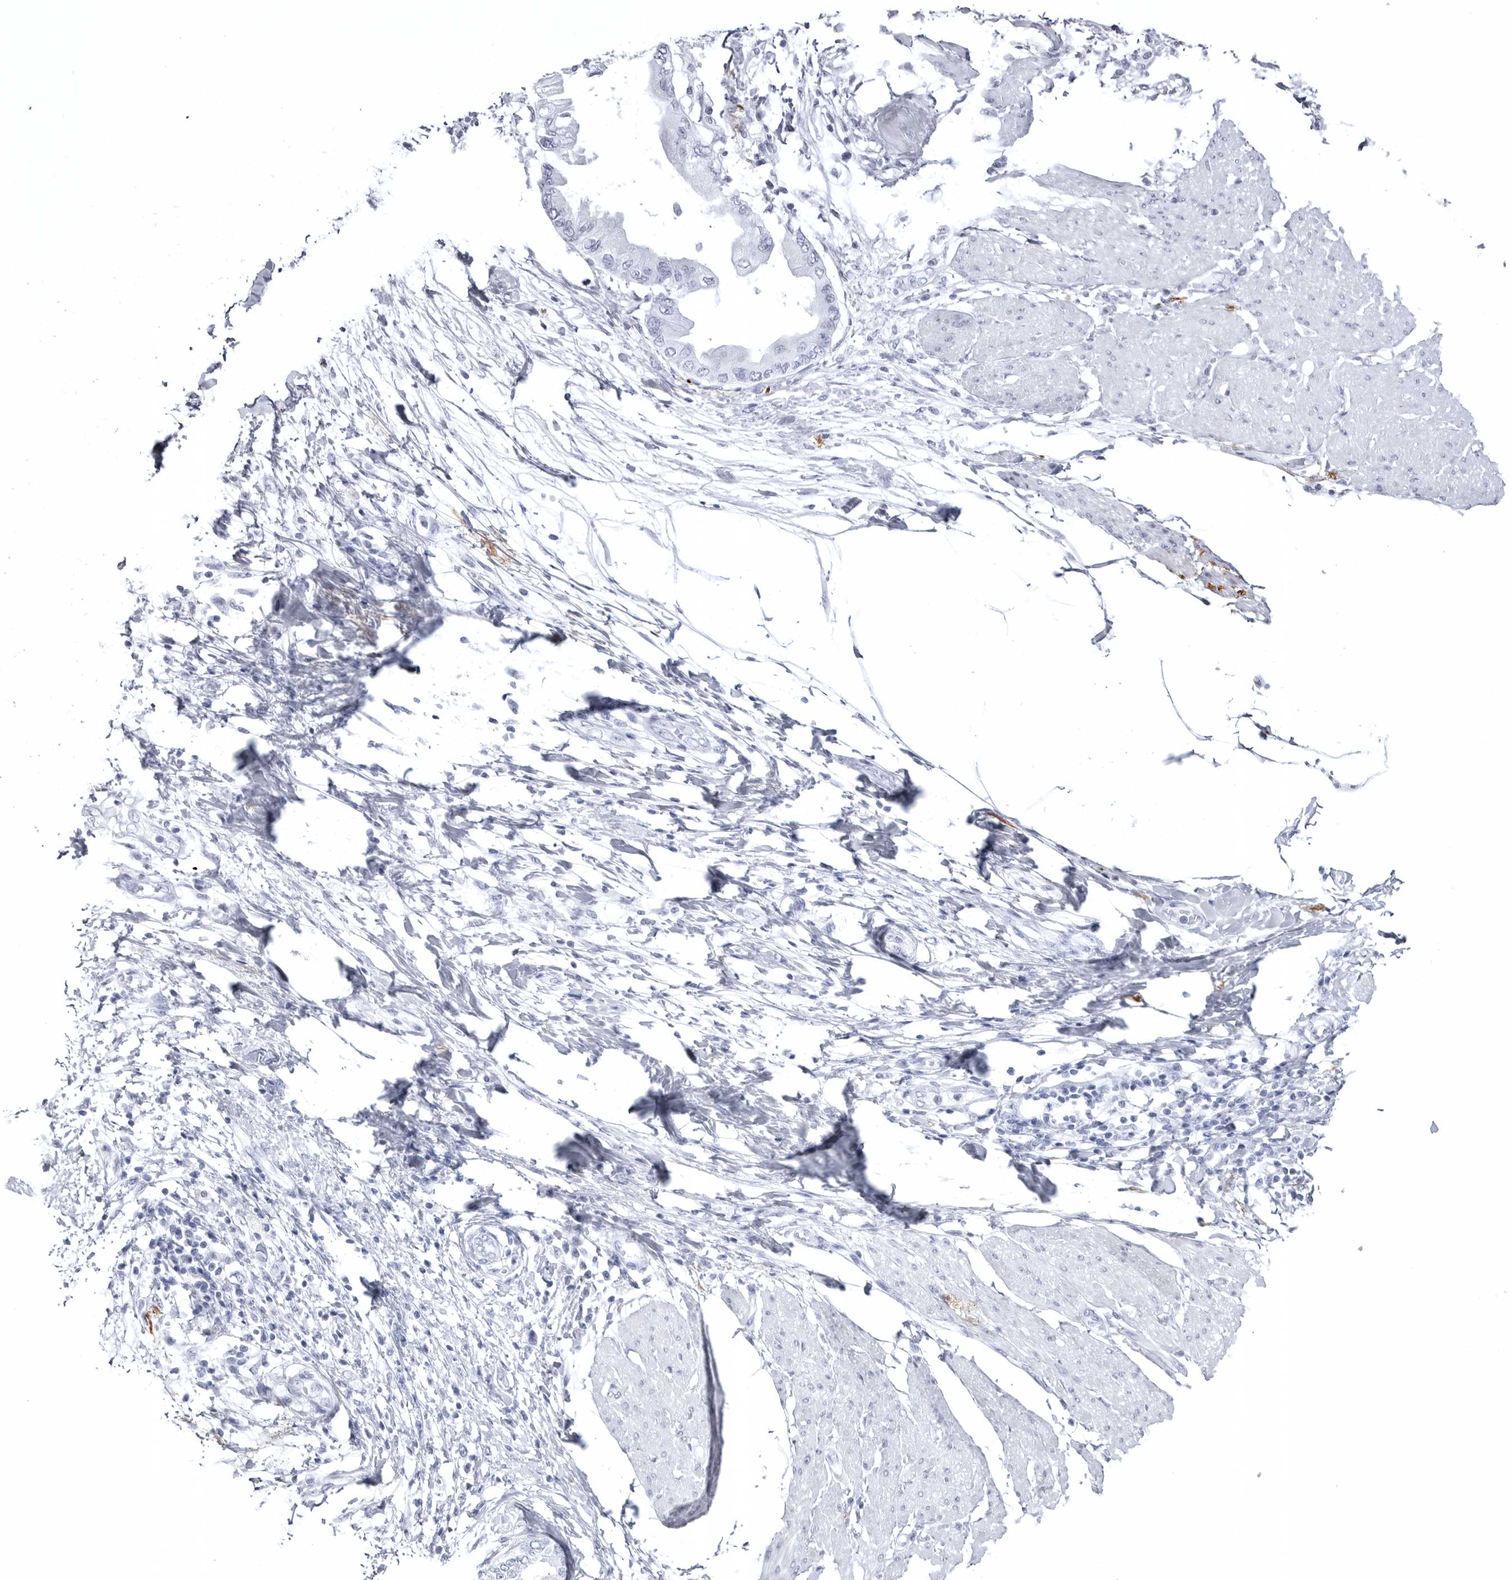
{"staining": {"intensity": "negative", "quantity": "none", "location": "none"}, "tissue": "pancreatic cancer", "cell_type": "Tumor cells", "image_type": "cancer", "snomed": [{"axis": "morphology", "description": "Normal tissue, NOS"}, {"axis": "morphology", "description": "Adenocarcinoma, NOS"}, {"axis": "topography", "description": "Pancreas"}, {"axis": "topography", "description": "Duodenum"}], "caption": "Tumor cells show no significant protein positivity in adenocarcinoma (pancreatic).", "gene": "COL26A1", "patient": {"sex": "female", "age": 60}}